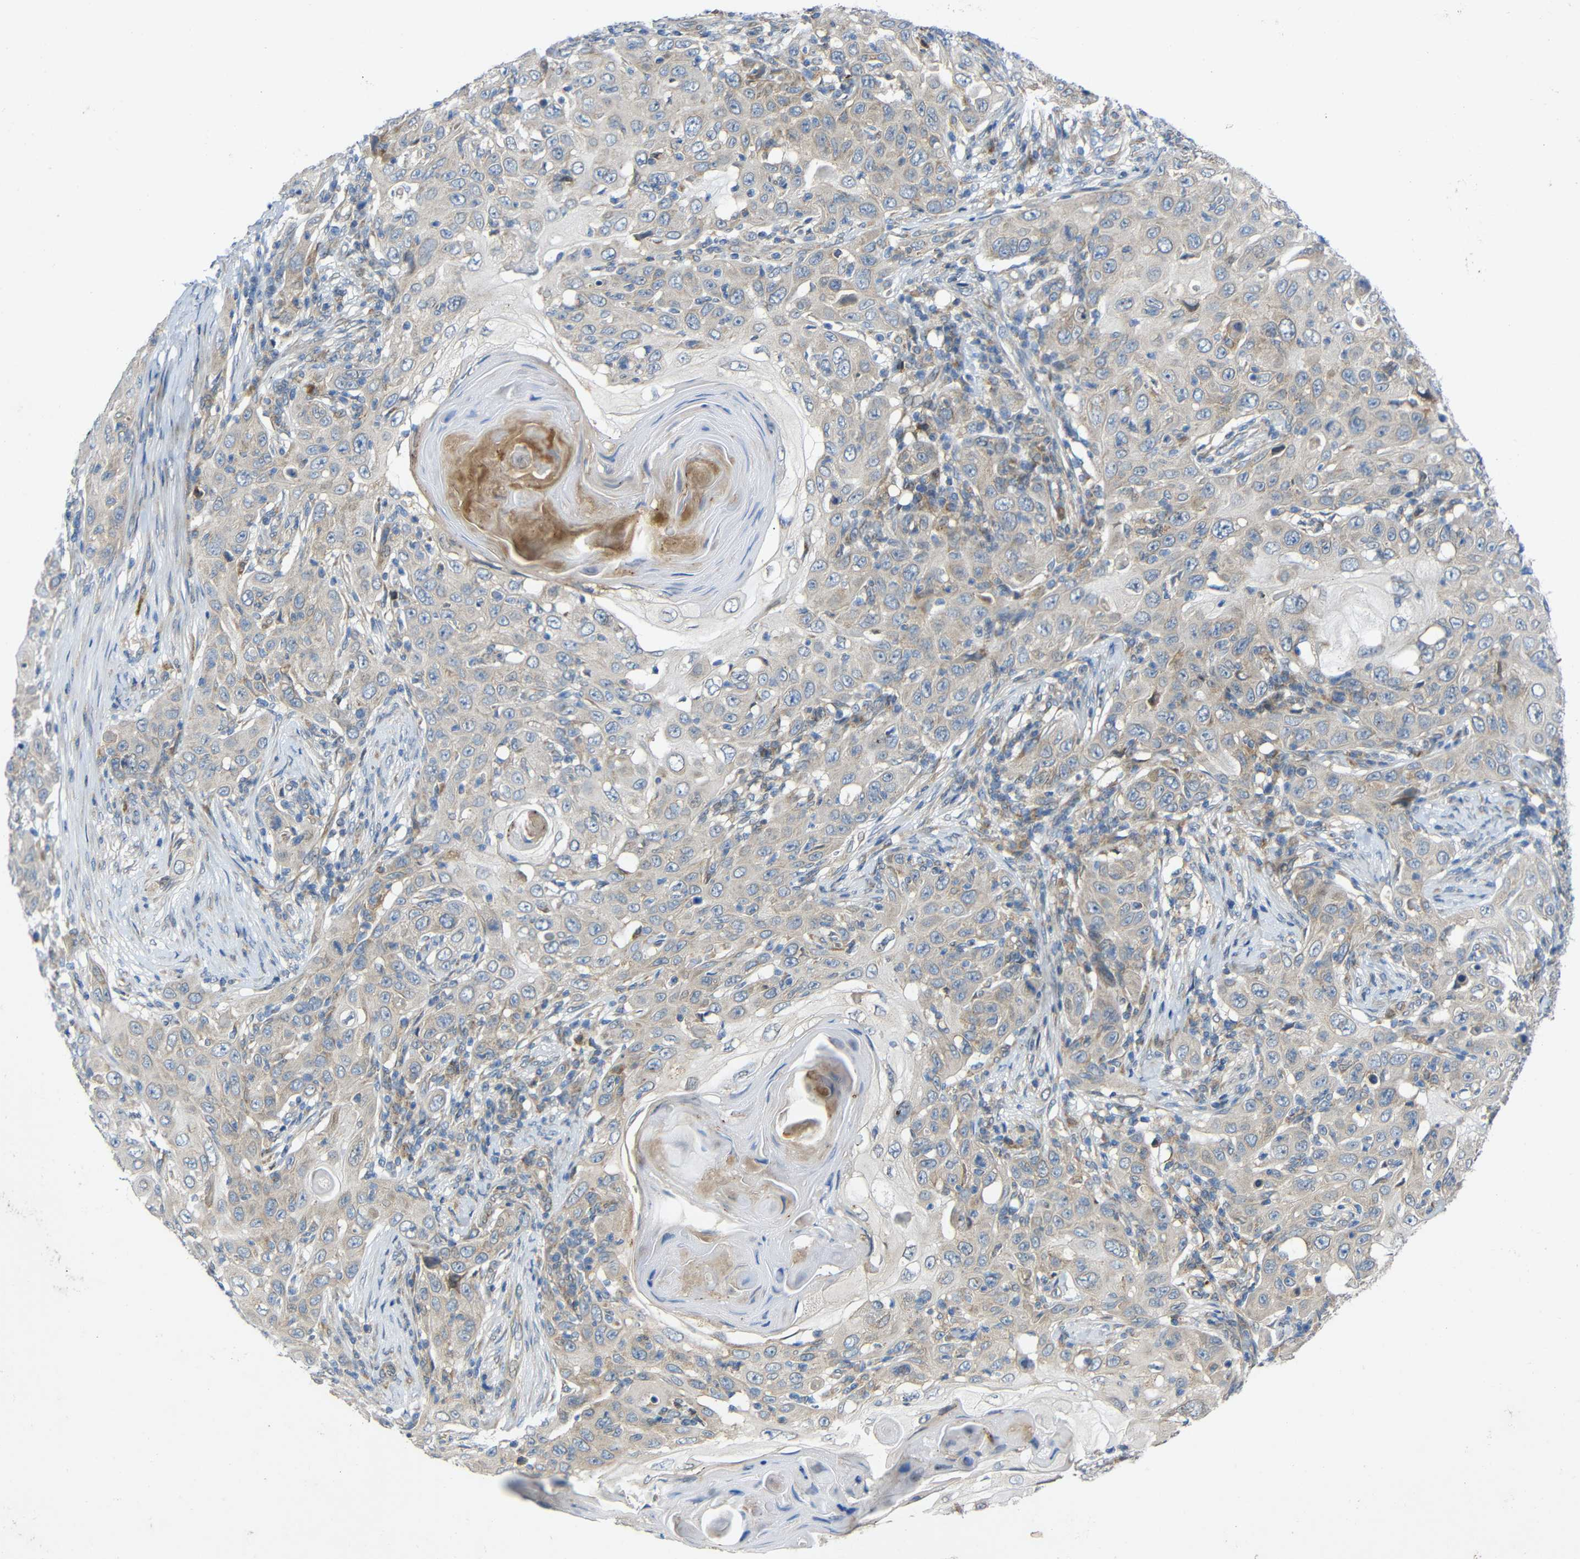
{"staining": {"intensity": "weak", "quantity": "25%-75%", "location": "cytoplasmic/membranous"}, "tissue": "skin cancer", "cell_type": "Tumor cells", "image_type": "cancer", "snomed": [{"axis": "morphology", "description": "Squamous cell carcinoma, NOS"}, {"axis": "topography", "description": "Skin"}], "caption": "A histopathology image of human skin cancer stained for a protein shows weak cytoplasmic/membranous brown staining in tumor cells.", "gene": "TMEM25", "patient": {"sex": "female", "age": 88}}